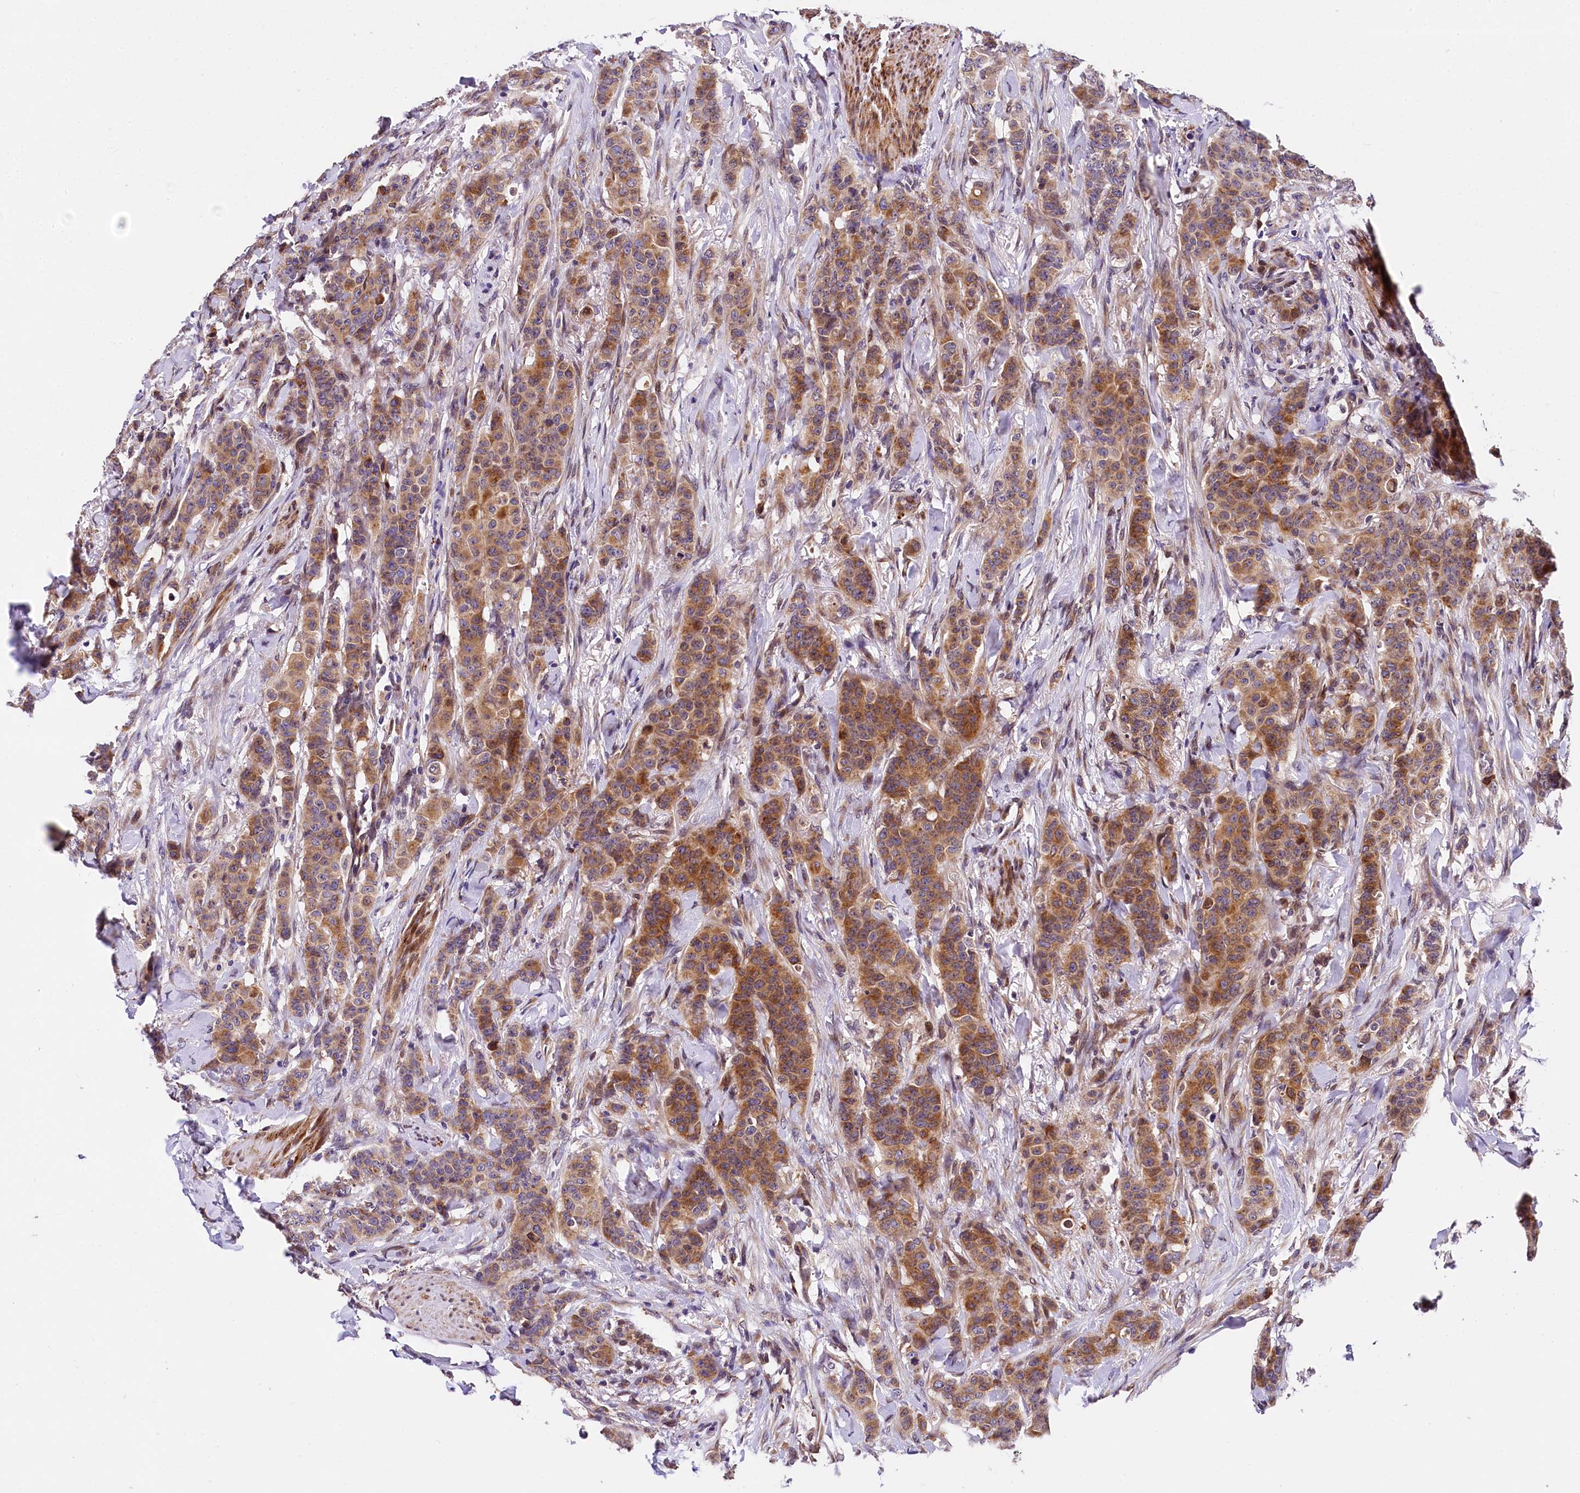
{"staining": {"intensity": "moderate", "quantity": ">75%", "location": "cytoplasmic/membranous"}, "tissue": "breast cancer", "cell_type": "Tumor cells", "image_type": "cancer", "snomed": [{"axis": "morphology", "description": "Duct carcinoma"}, {"axis": "topography", "description": "Breast"}], "caption": "High-magnification brightfield microscopy of invasive ductal carcinoma (breast) stained with DAB (3,3'-diaminobenzidine) (brown) and counterstained with hematoxylin (blue). tumor cells exhibit moderate cytoplasmic/membranous expression is appreciated in about>75% of cells. The protein of interest is stained brown, and the nuclei are stained in blue (DAB IHC with brightfield microscopy, high magnification).", "gene": "SUPV3L1", "patient": {"sex": "female", "age": 40}}